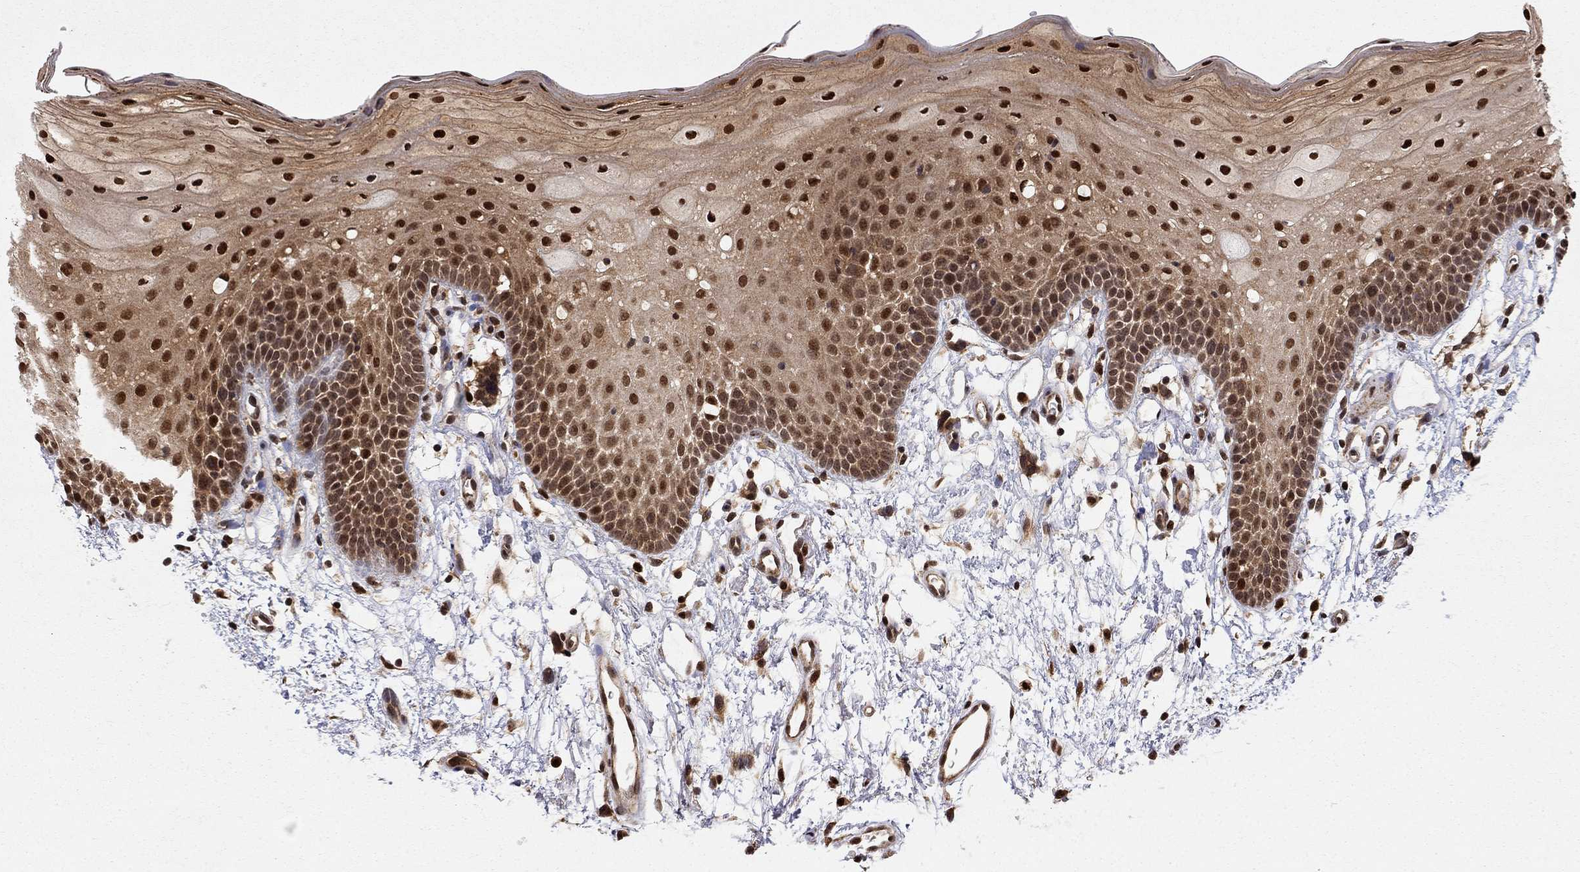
{"staining": {"intensity": "strong", "quantity": ">75%", "location": "nuclear"}, "tissue": "oral mucosa", "cell_type": "Squamous epithelial cells", "image_type": "normal", "snomed": [{"axis": "morphology", "description": "Normal tissue, NOS"}, {"axis": "topography", "description": "Oral tissue"}, {"axis": "topography", "description": "Tounge, NOS"}], "caption": "Human oral mucosa stained with a brown dye shows strong nuclear positive positivity in about >75% of squamous epithelial cells.", "gene": "ELOB", "patient": {"sex": "female", "age": 83}}